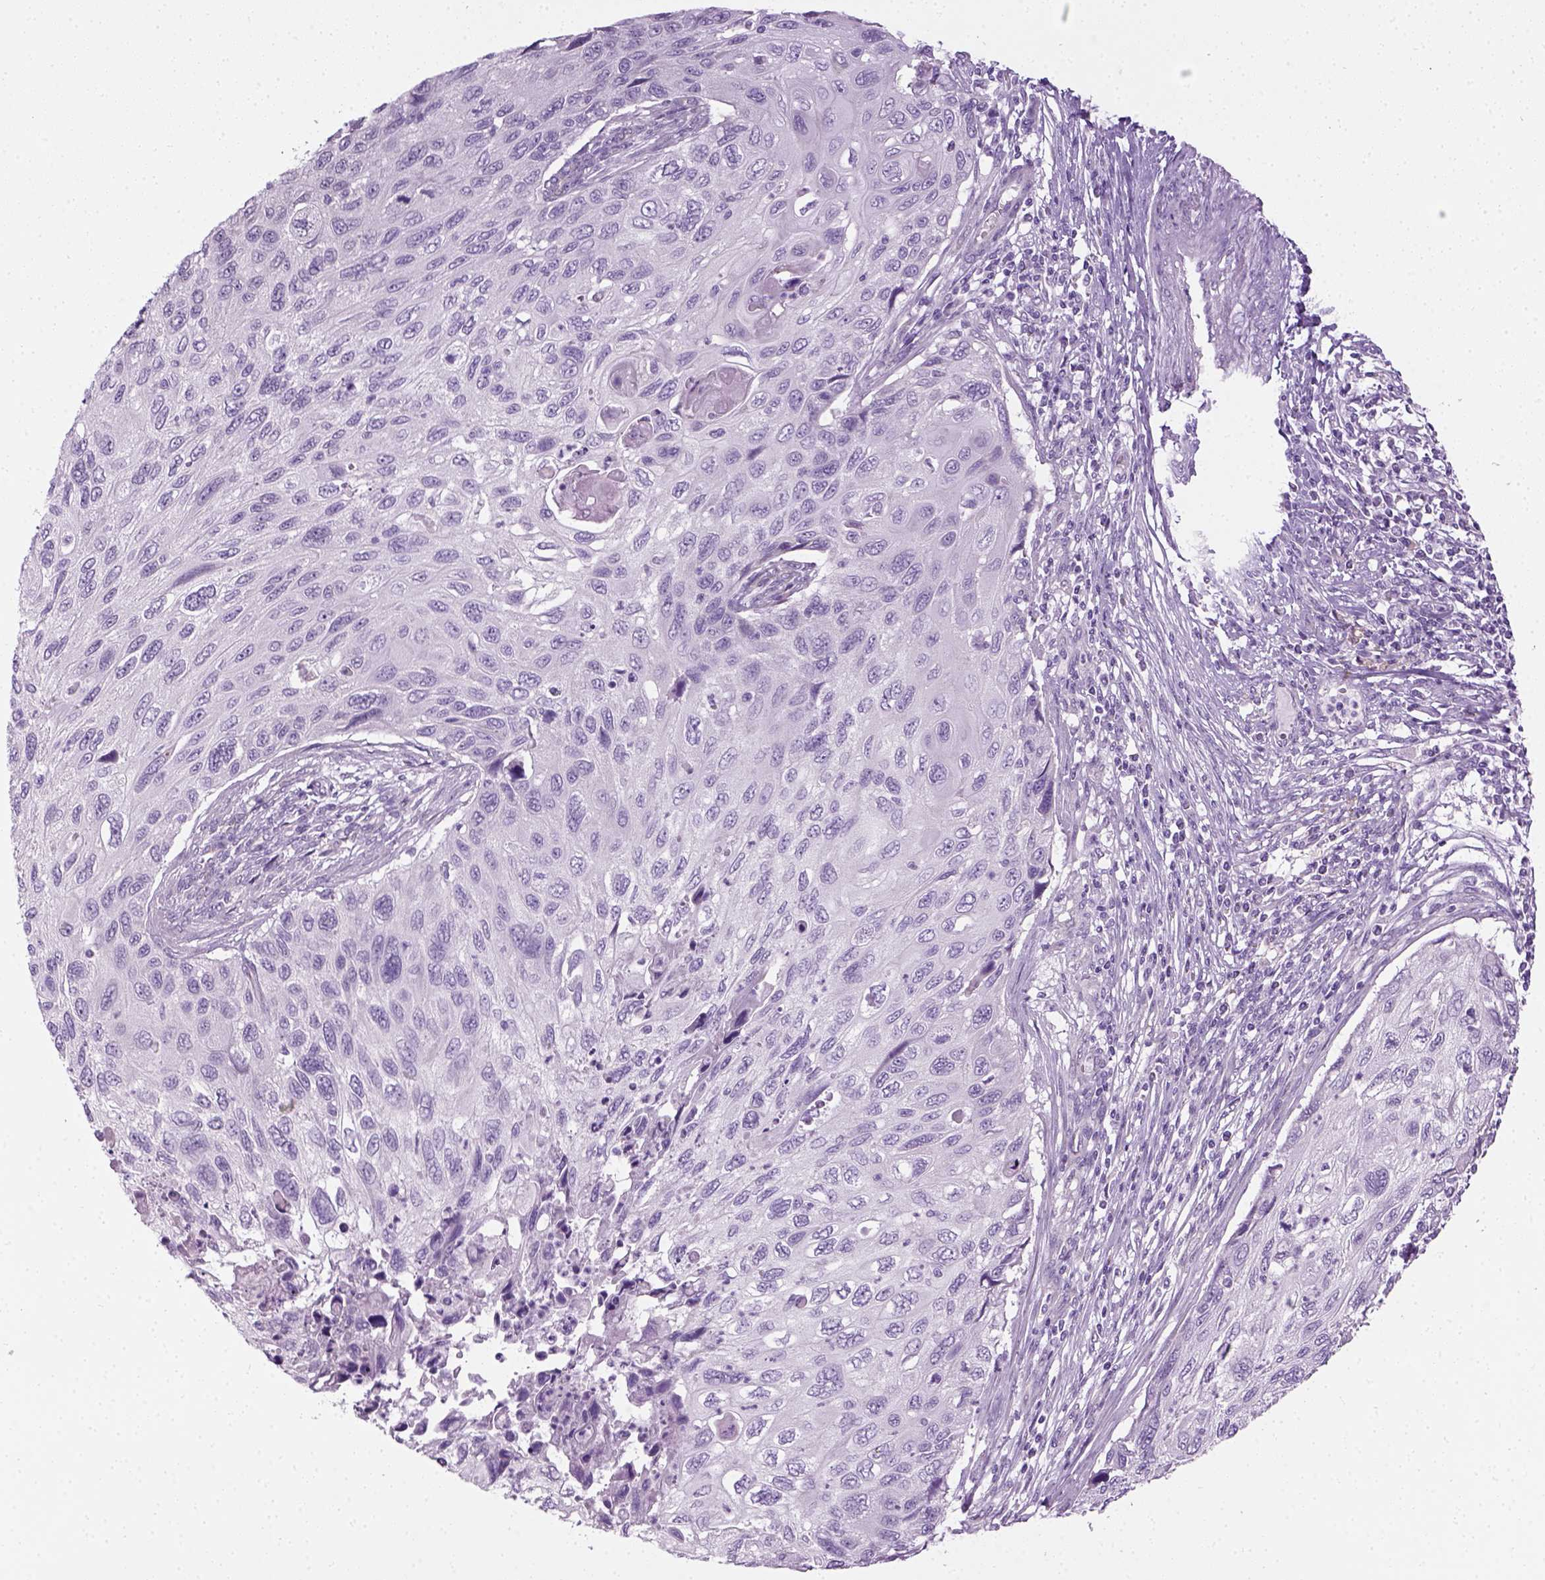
{"staining": {"intensity": "negative", "quantity": "none", "location": "none"}, "tissue": "cervical cancer", "cell_type": "Tumor cells", "image_type": "cancer", "snomed": [{"axis": "morphology", "description": "Squamous cell carcinoma, NOS"}, {"axis": "topography", "description": "Cervix"}], "caption": "Cervical squamous cell carcinoma was stained to show a protein in brown. There is no significant expression in tumor cells. Brightfield microscopy of immunohistochemistry stained with DAB (brown) and hematoxylin (blue), captured at high magnification.", "gene": "CIBAR2", "patient": {"sex": "female", "age": 70}}